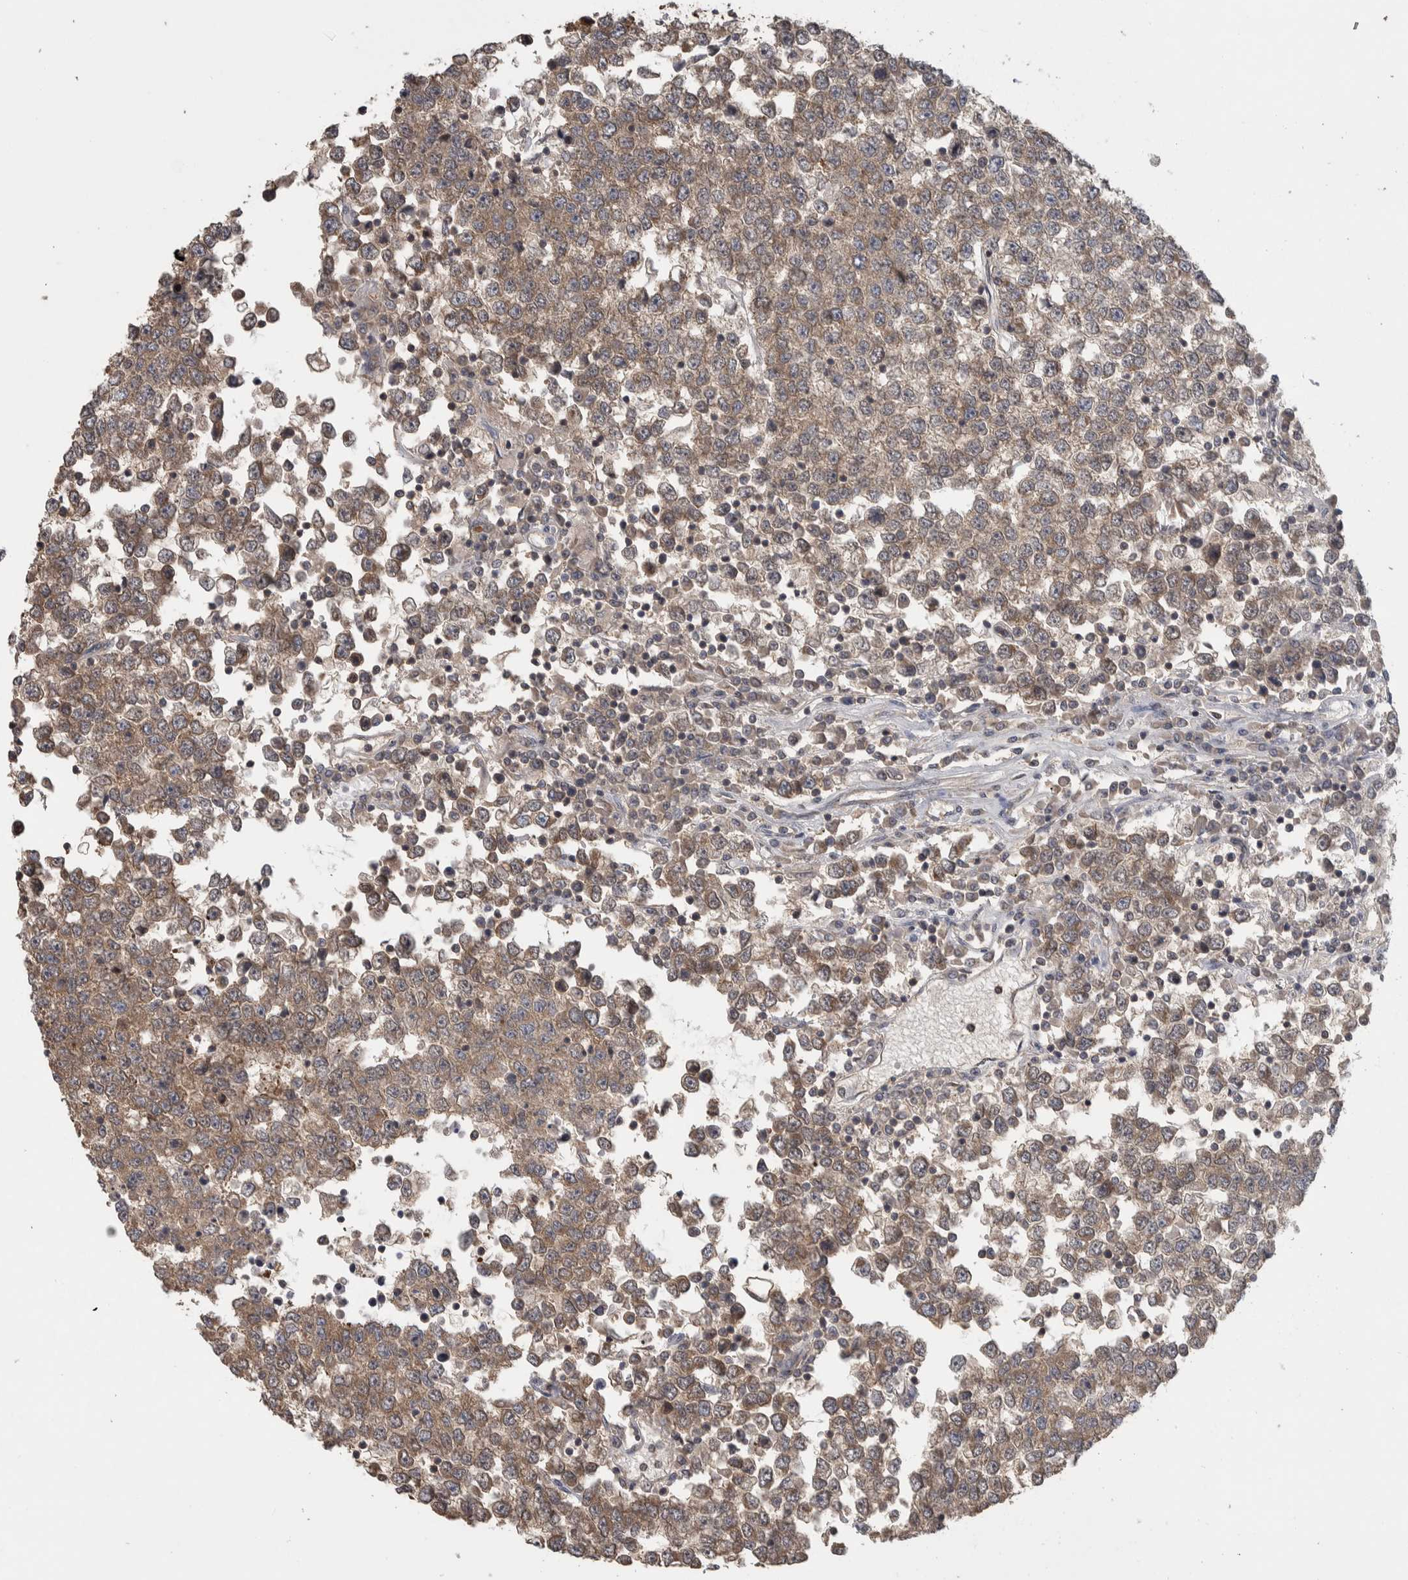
{"staining": {"intensity": "weak", "quantity": ">75%", "location": "cytoplasmic/membranous"}, "tissue": "testis cancer", "cell_type": "Tumor cells", "image_type": "cancer", "snomed": [{"axis": "morphology", "description": "Seminoma, NOS"}, {"axis": "topography", "description": "Testis"}], "caption": "Testis cancer tissue reveals weak cytoplasmic/membranous expression in about >75% of tumor cells The staining was performed using DAB to visualize the protein expression in brown, while the nuclei were stained in blue with hematoxylin (Magnification: 20x).", "gene": "IFRD1", "patient": {"sex": "male", "age": 65}}